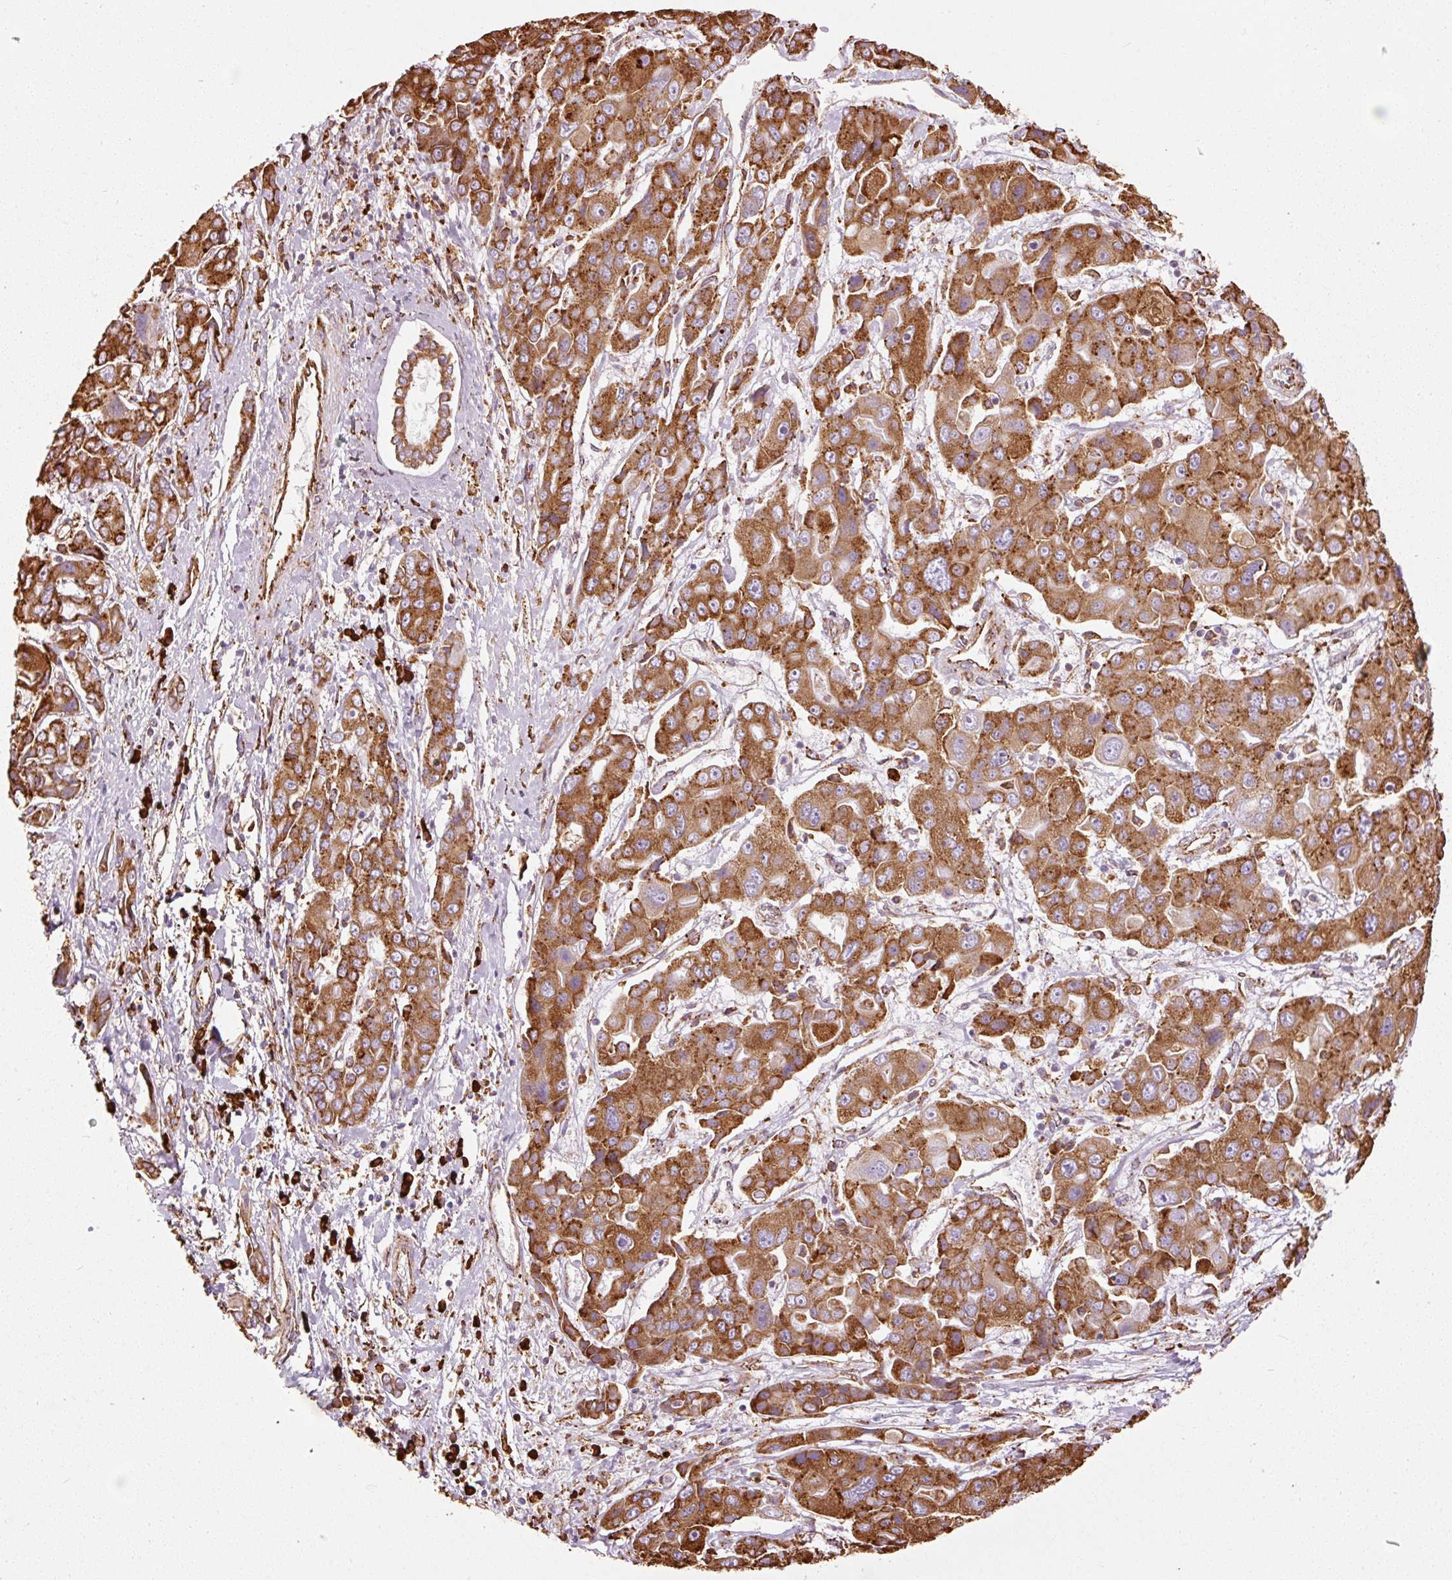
{"staining": {"intensity": "strong", "quantity": ">75%", "location": "cytoplasmic/membranous"}, "tissue": "liver cancer", "cell_type": "Tumor cells", "image_type": "cancer", "snomed": [{"axis": "morphology", "description": "Cholangiocarcinoma"}, {"axis": "topography", "description": "Liver"}], "caption": "Liver cancer (cholangiocarcinoma) stained with a brown dye demonstrates strong cytoplasmic/membranous positive expression in approximately >75% of tumor cells.", "gene": "KLC1", "patient": {"sex": "male", "age": 67}}